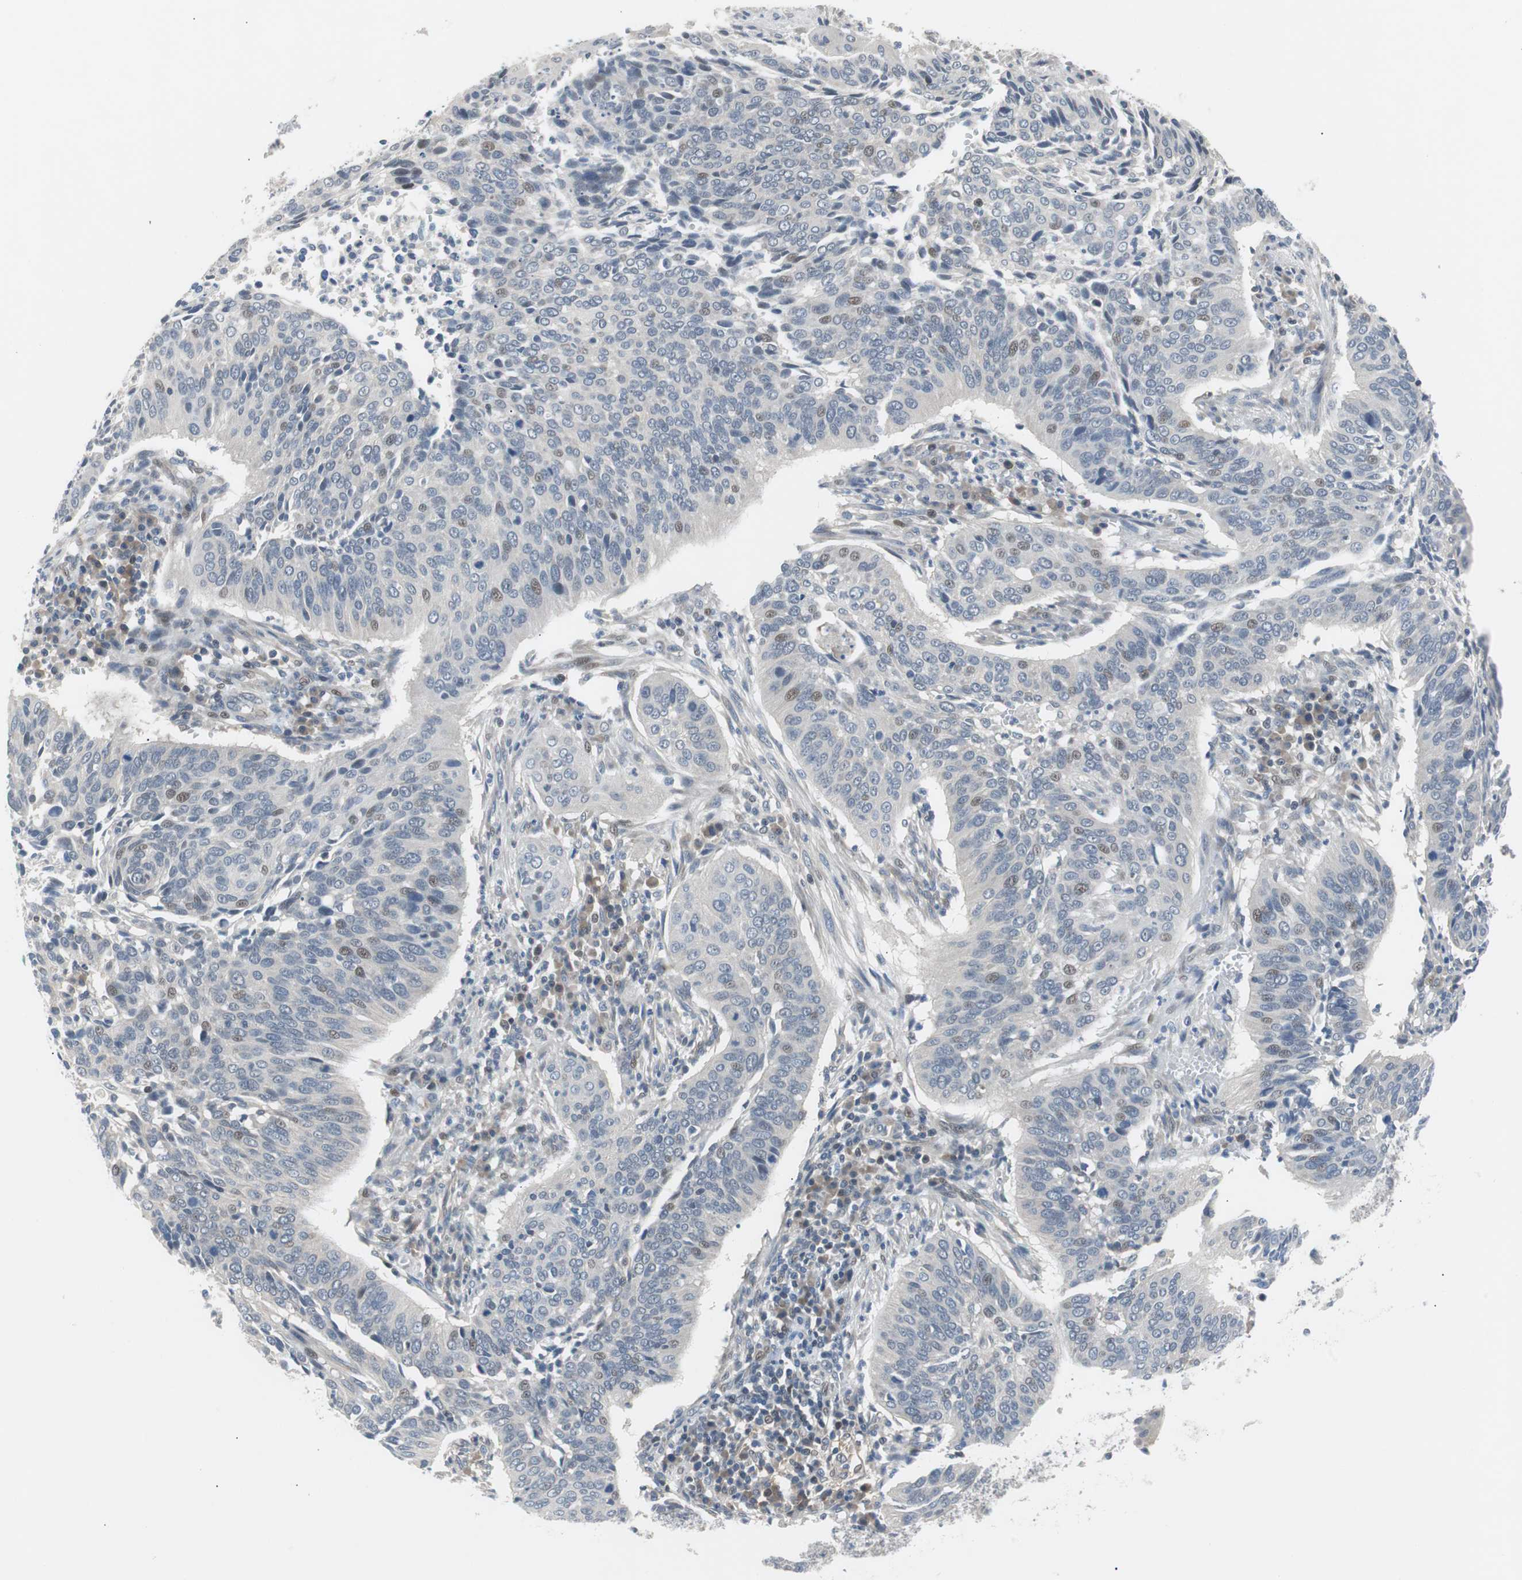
{"staining": {"intensity": "weak", "quantity": "<25%", "location": "nuclear"}, "tissue": "cervical cancer", "cell_type": "Tumor cells", "image_type": "cancer", "snomed": [{"axis": "morphology", "description": "Squamous cell carcinoma, NOS"}, {"axis": "topography", "description": "Cervix"}], "caption": "Immunohistochemistry (IHC) photomicrograph of neoplastic tissue: cervical cancer stained with DAB demonstrates no significant protein expression in tumor cells.", "gene": "MAP2K4", "patient": {"sex": "female", "age": 39}}